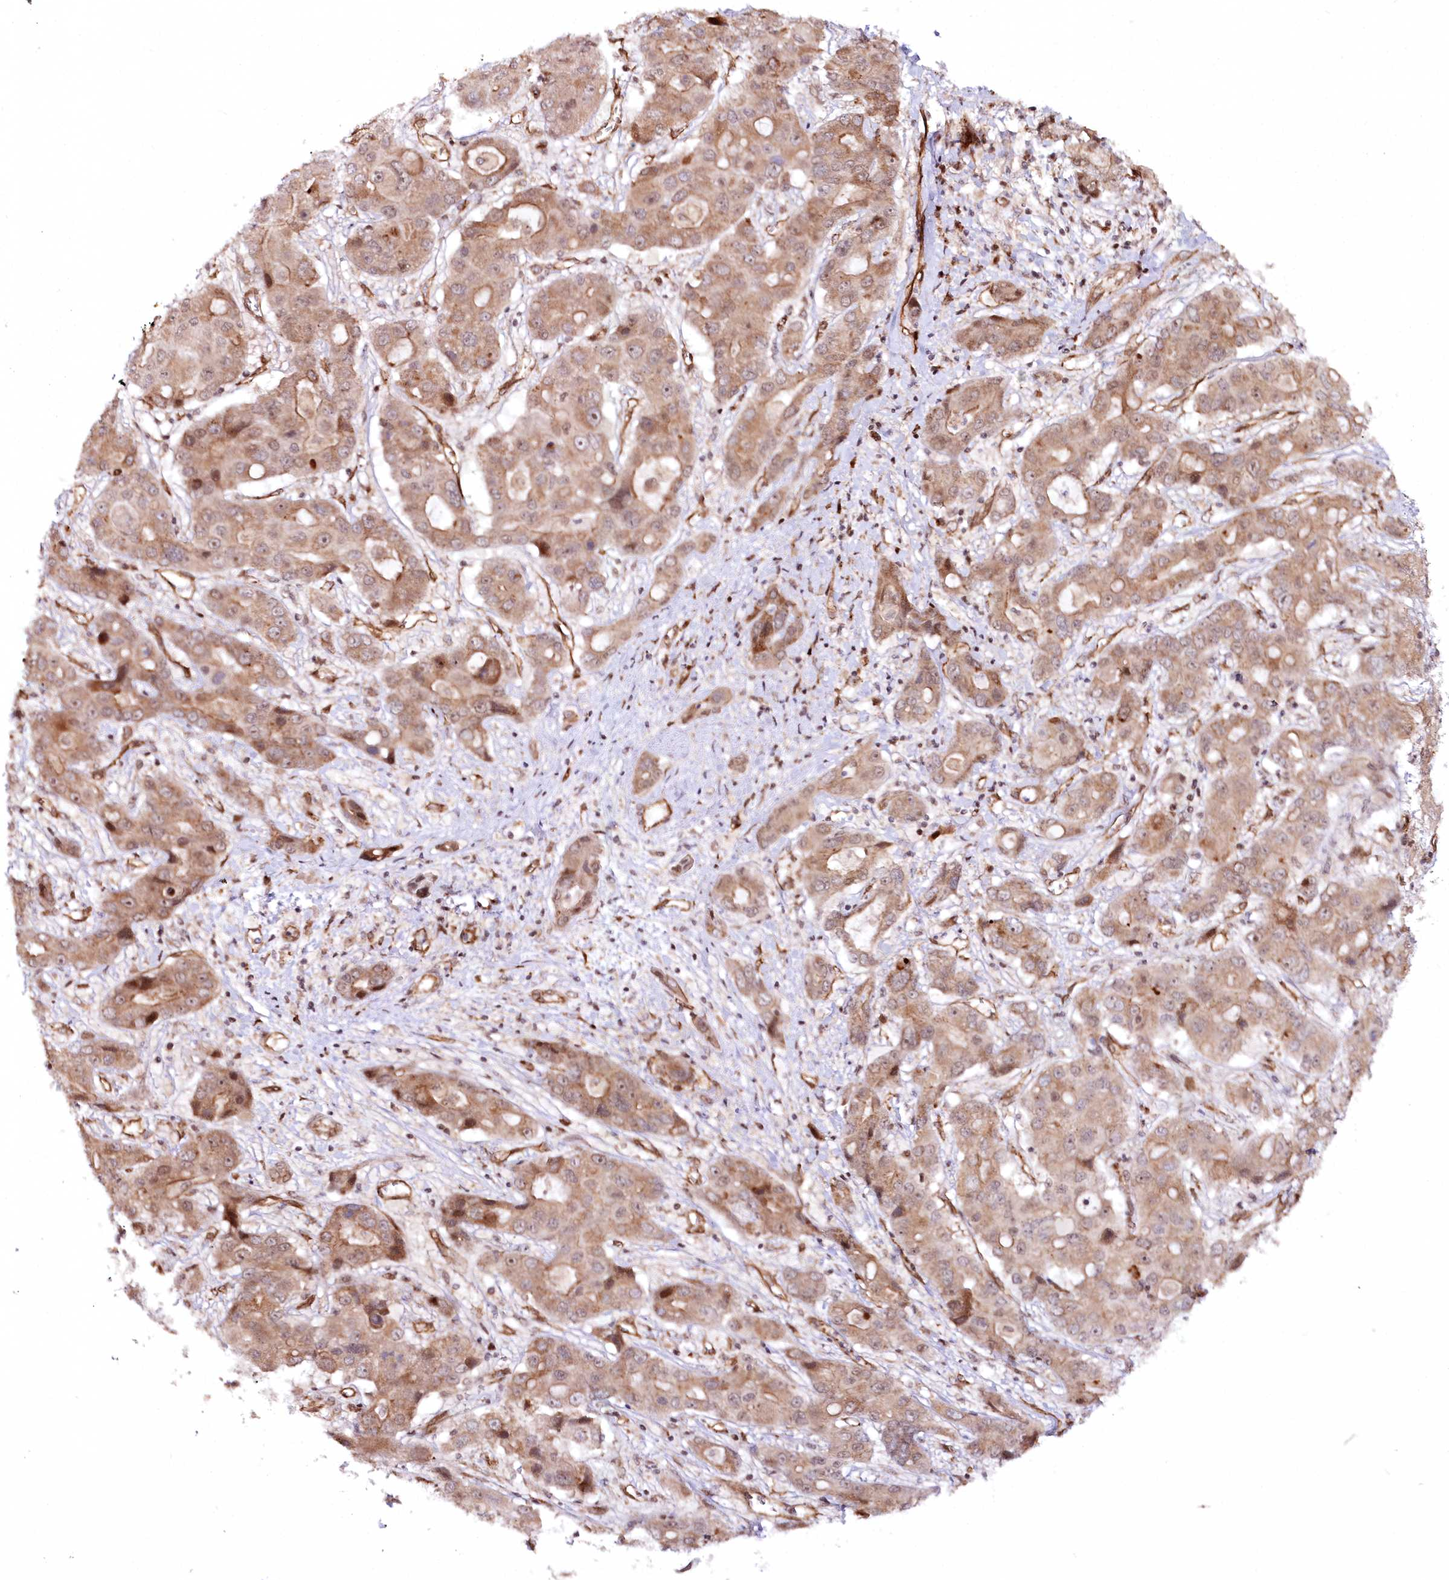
{"staining": {"intensity": "moderate", "quantity": ">75%", "location": "cytoplasmic/membranous"}, "tissue": "liver cancer", "cell_type": "Tumor cells", "image_type": "cancer", "snomed": [{"axis": "morphology", "description": "Cholangiocarcinoma"}, {"axis": "topography", "description": "Liver"}], "caption": "This is an image of immunohistochemistry (IHC) staining of liver cholangiocarcinoma, which shows moderate expression in the cytoplasmic/membranous of tumor cells.", "gene": "COPG1", "patient": {"sex": "male", "age": 67}}